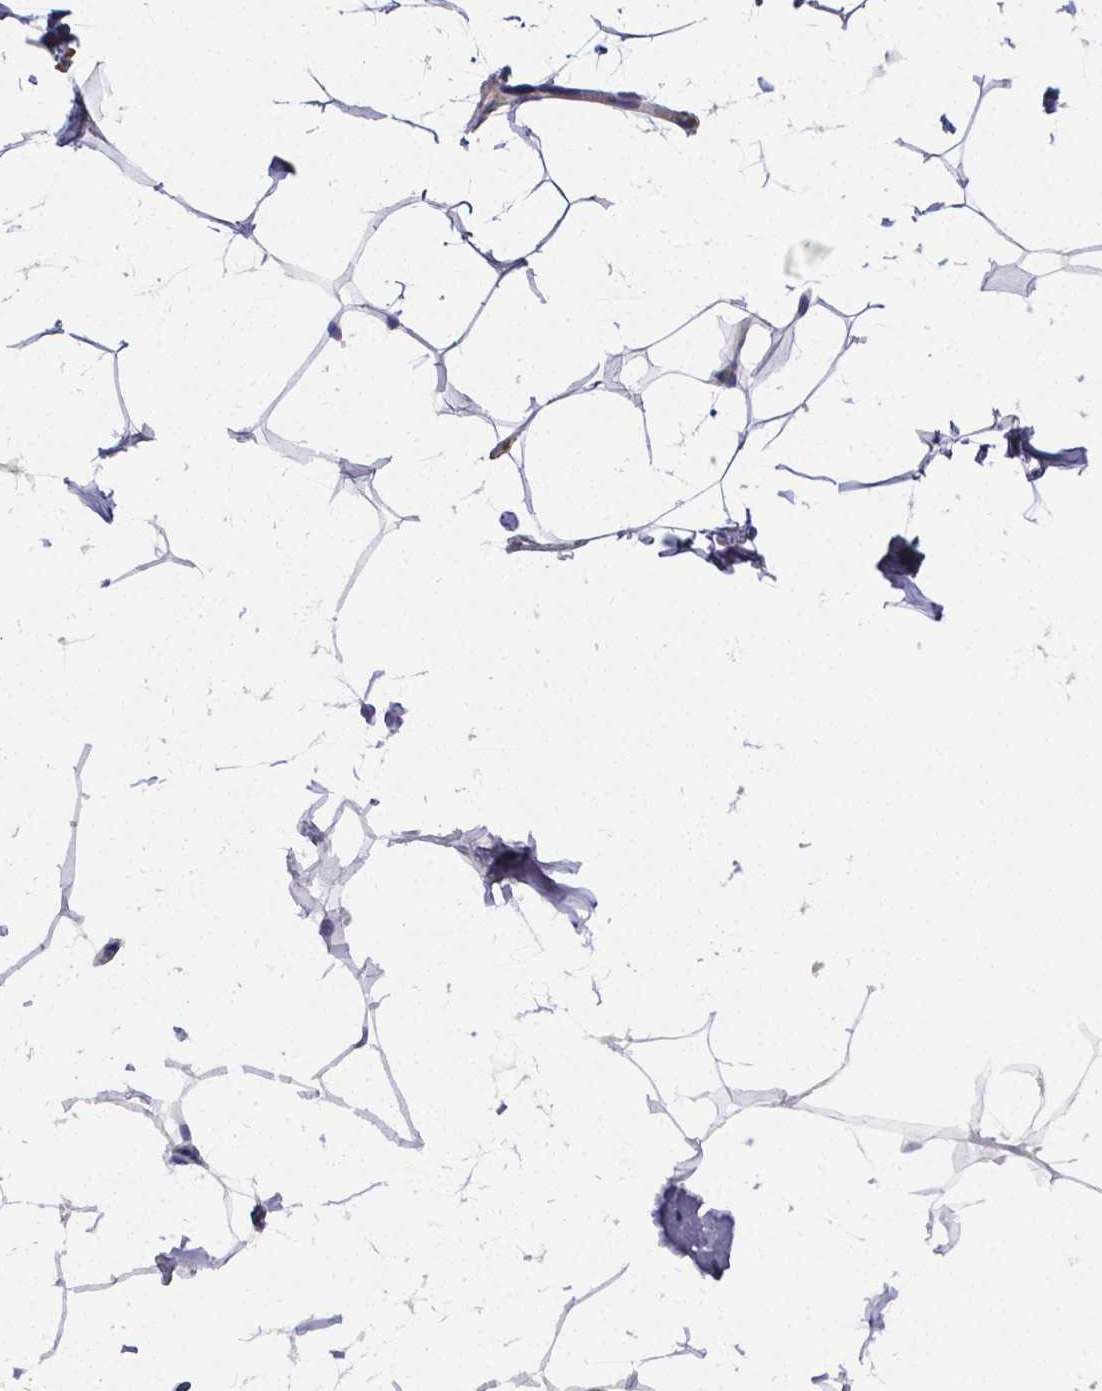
{"staining": {"intensity": "negative", "quantity": "none", "location": "none"}, "tissue": "breast", "cell_type": "Adipocytes", "image_type": "normal", "snomed": [{"axis": "morphology", "description": "Normal tissue, NOS"}, {"axis": "topography", "description": "Breast"}], "caption": "Image shows no protein positivity in adipocytes of unremarkable breast.", "gene": "GABRA3", "patient": {"sex": "female", "age": 32}}